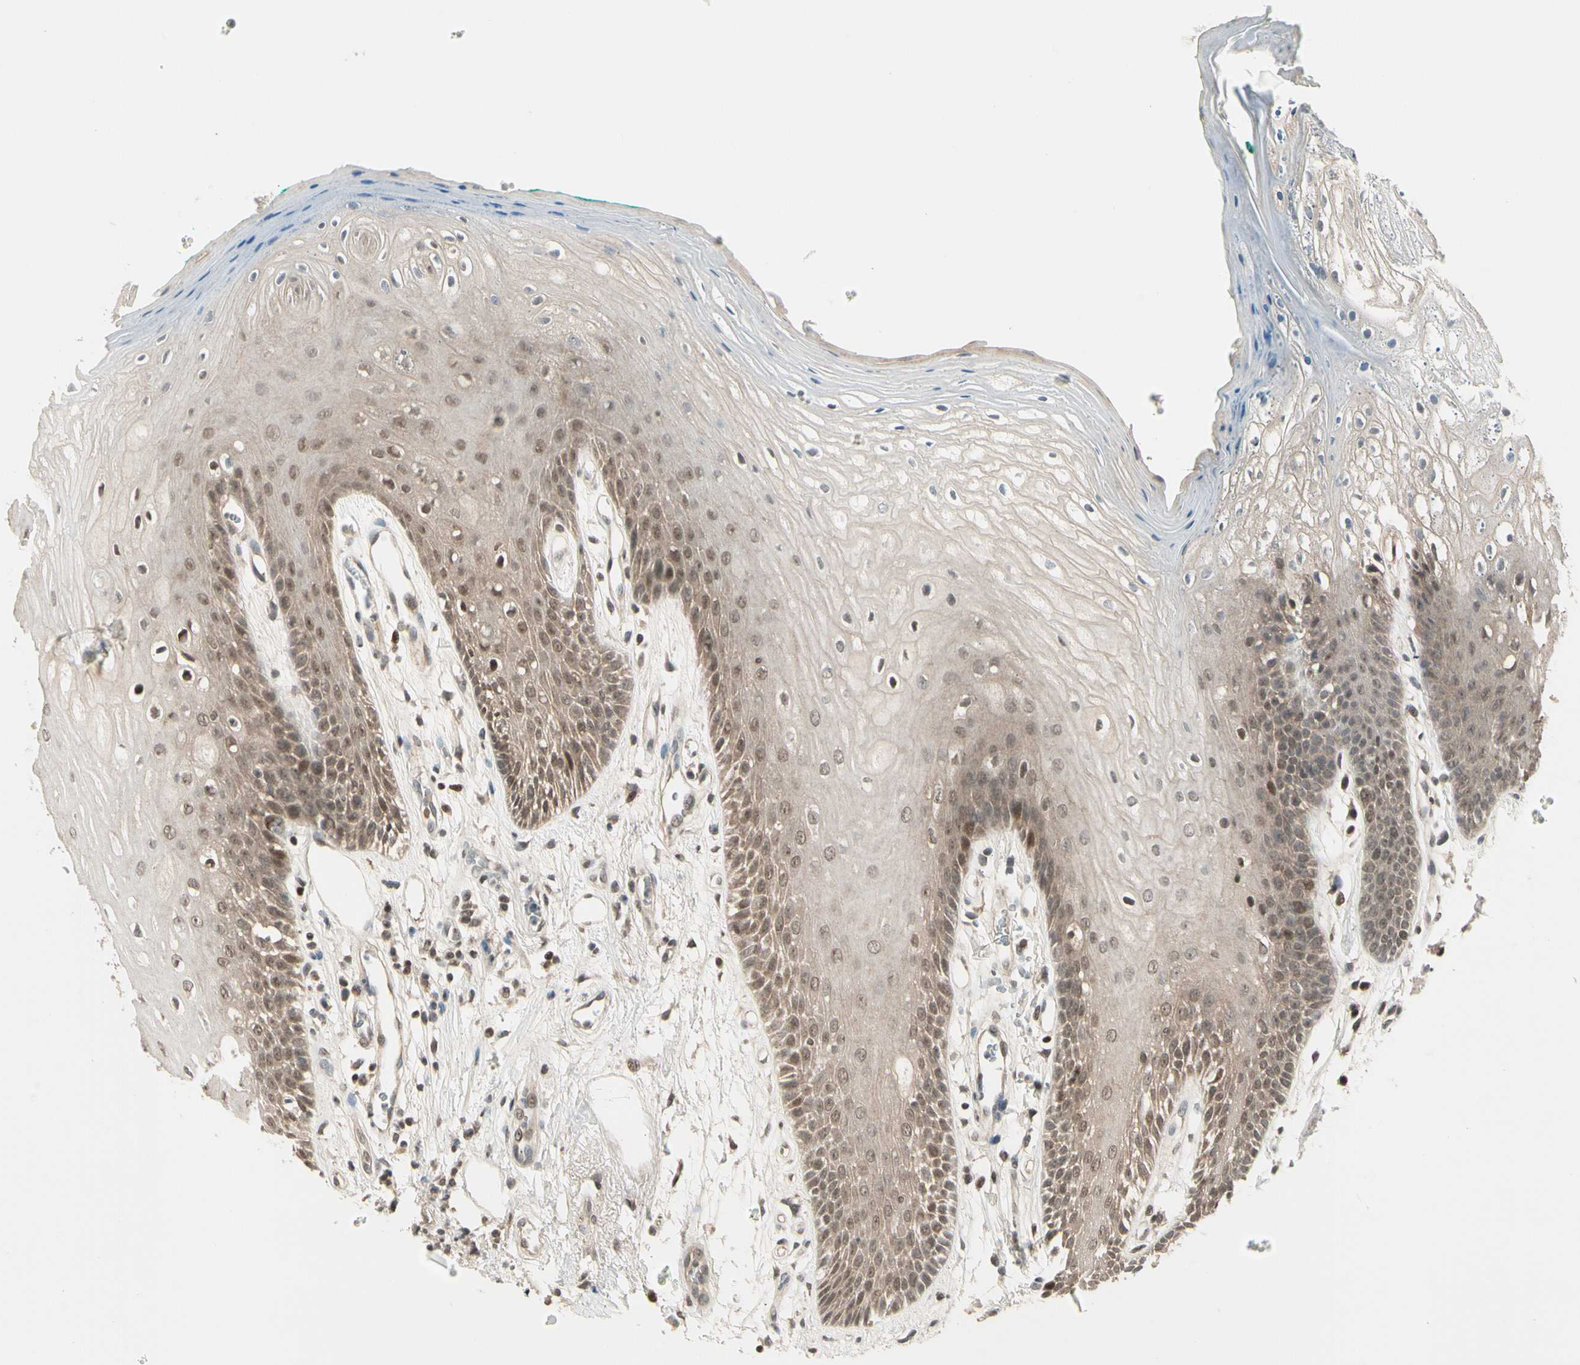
{"staining": {"intensity": "moderate", "quantity": ">75%", "location": "cytoplasmic/membranous"}, "tissue": "oral mucosa", "cell_type": "Squamous epithelial cells", "image_type": "normal", "snomed": [{"axis": "morphology", "description": "Normal tissue, NOS"}, {"axis": "morphology", "description": "Squamous cell carcinoma, NOS"}, {"axis": "topography", "description": "Skeletal muscle"}, {"axis": "topography", "description": "Oral tissue"}, {"axis": "topography", "description": "Head-Neck"}], "caption": "Moderate cytoplasmic/membranous positivity is seen in about >75% of squamous epithelial cells in benign oral mucosa.", "gene": "GTF3A", "patient": {"sex": "female", "age": 84}}